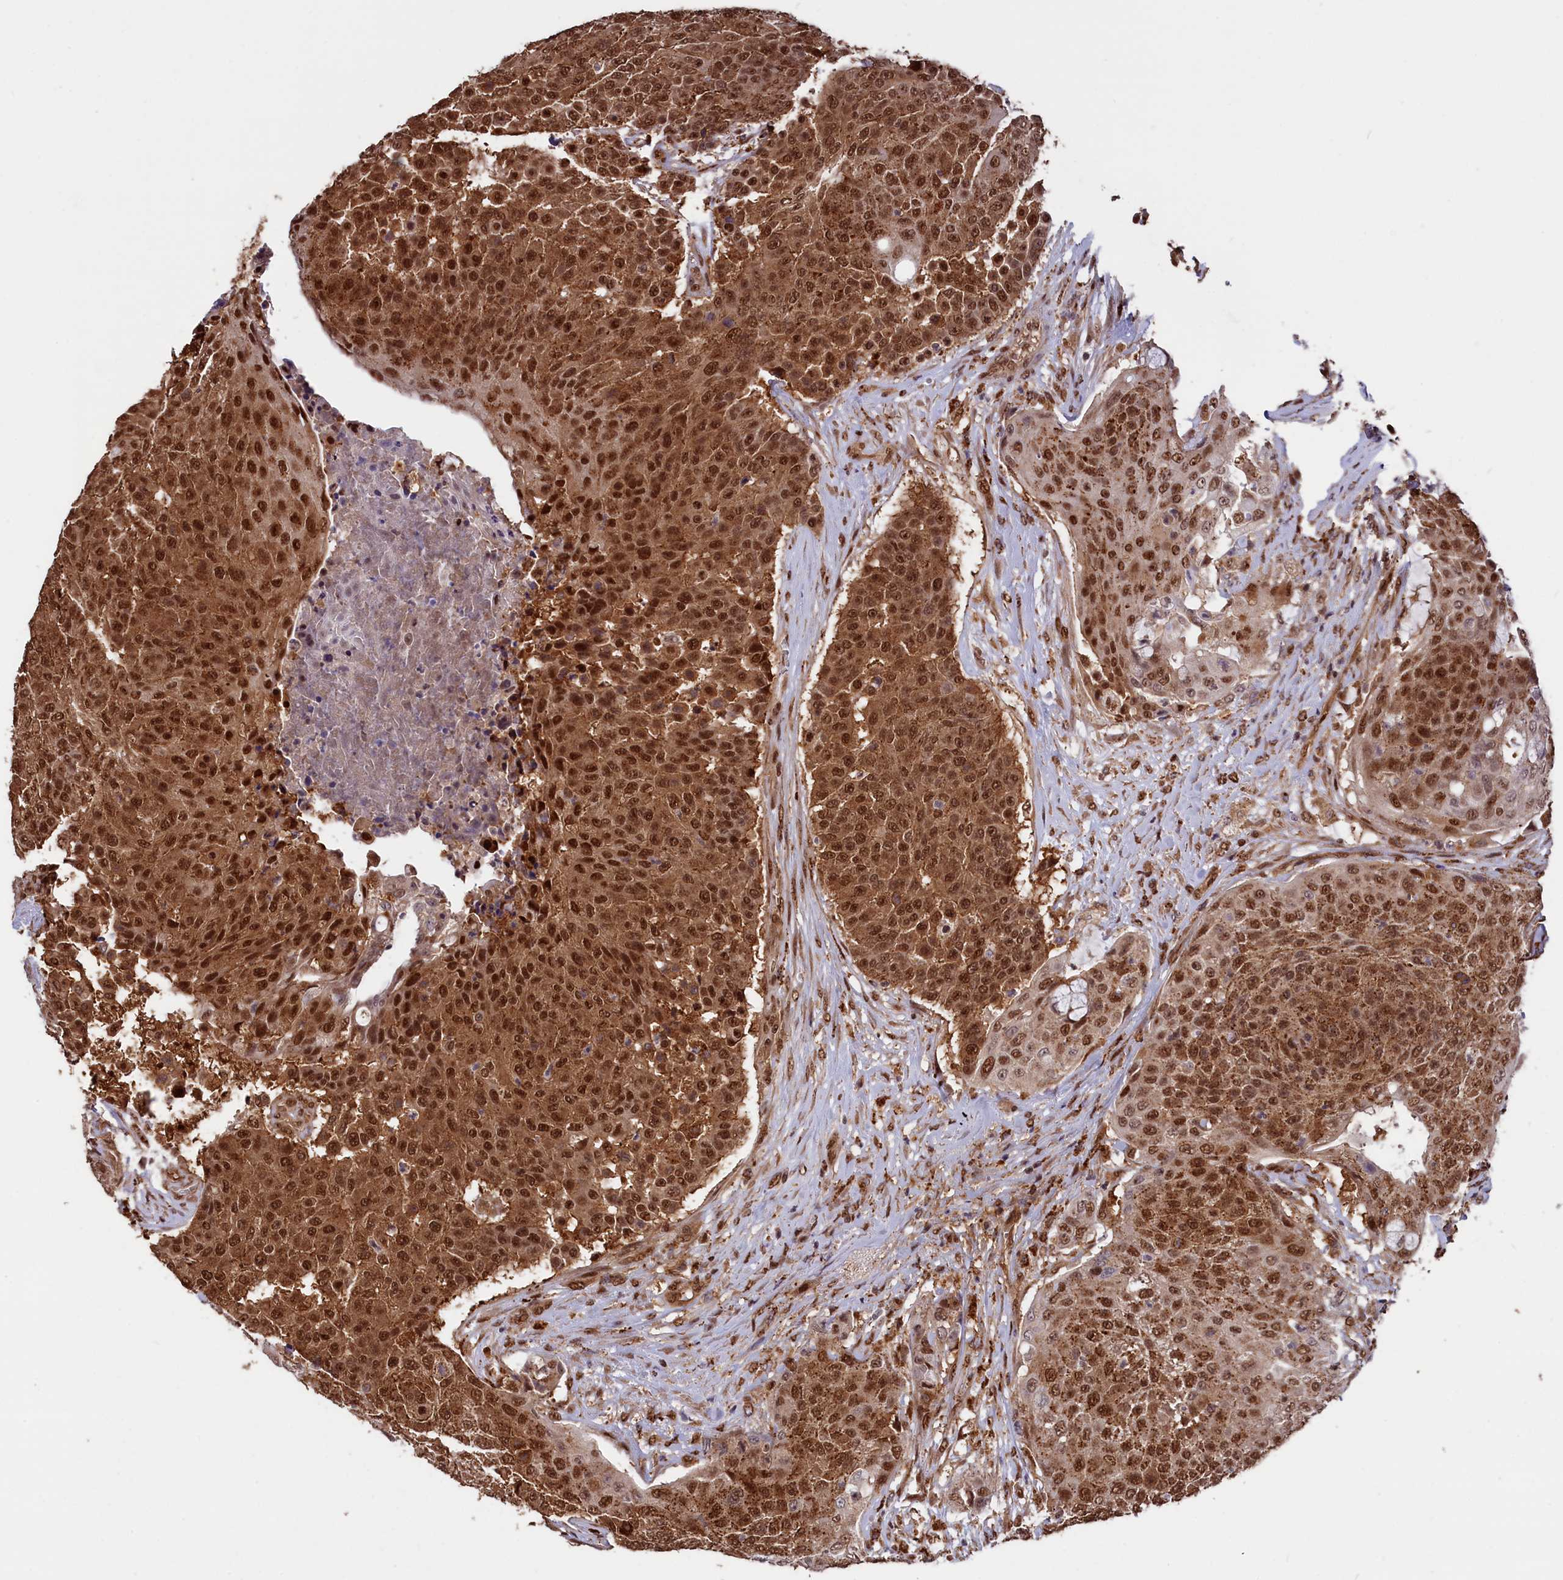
{"staining": {"intensity": "strong", "quantity": ">75%", "location": "cytoplasmic/membranous,nuclear"}, "tissue": "urothelial cancer", "cell_type": "Tumor cells", "image_type": "cancer", "snomed": [{"axis": "morphology", "description": "Urothelial carcinoma, High grade"}, {"axis": "topography", "description": "Urinary bladder"}], "caption": "Urothelial carcinoma (high-grade) tissue exhibits strong cytoplasmic/membranous and nuclear staining in approximately >75% of tumor cells", "gene": "ADRM1", "patient": {"sex": "female", "age": 63}}